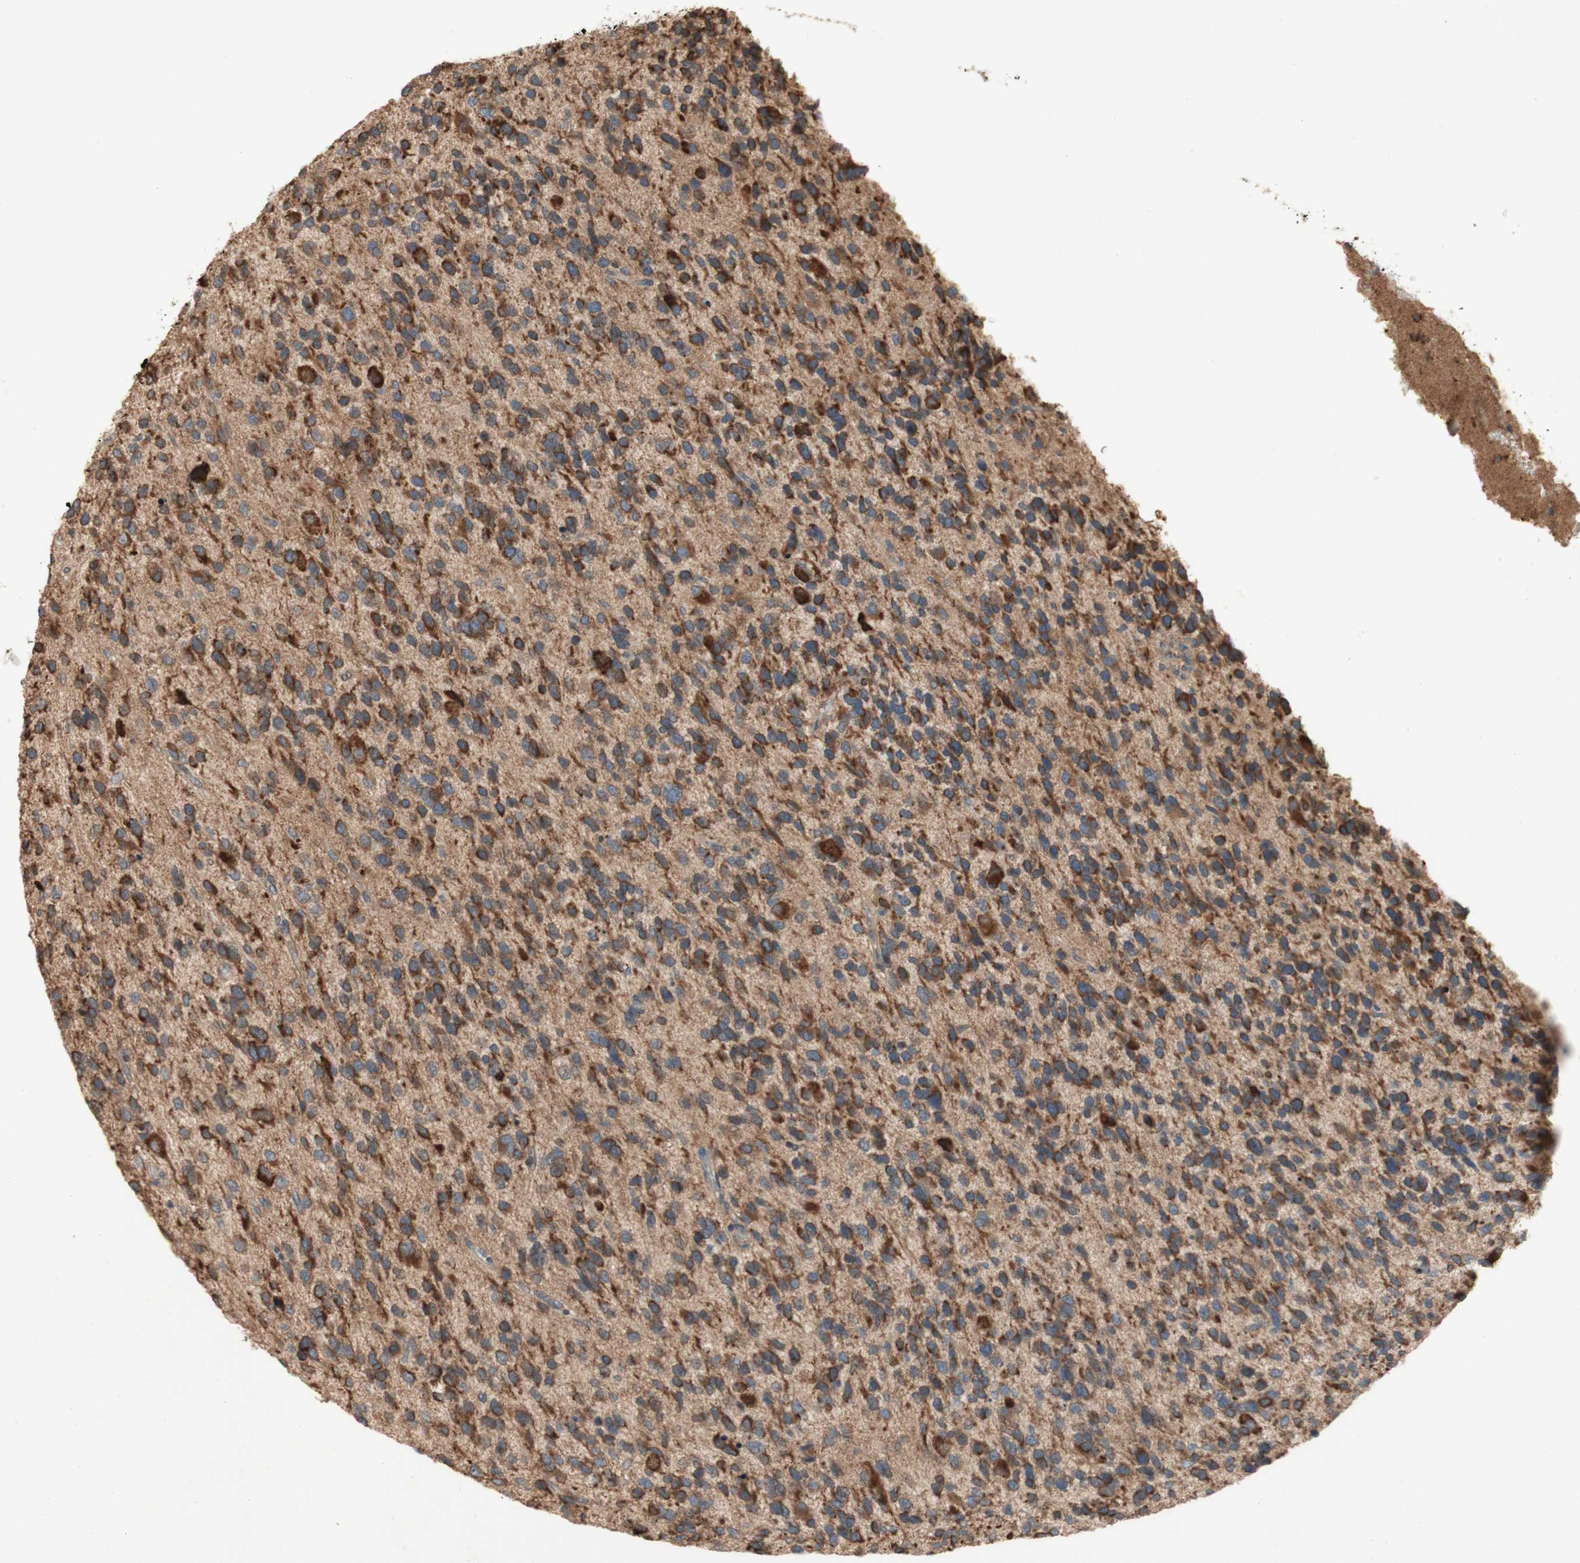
{"staining": {"intensity": "strong", "quantity": ">75%", "location": "cytoplasmic/membranous"}, "tissue": "glioma", "cell_type": "Tumor cells", "image_type": "cancer", "snomed": [{"axis": "morphology", "description": "Glioma, malignant, High grade"}, {"axis": "topography", "description": "Brain"}], "caption": "Brown immunohistochemical staining in human malignant glioma (high-grade) displays strong cytoplasmic/membranous positivity in about >75% of tumor cells. (Stains: DAB in brown, nuclei in blue, Microscopy: brightfield microscopy at high magnification).", "gene": "SOCS2", "patient": {"sex": "female", "age": 58}}